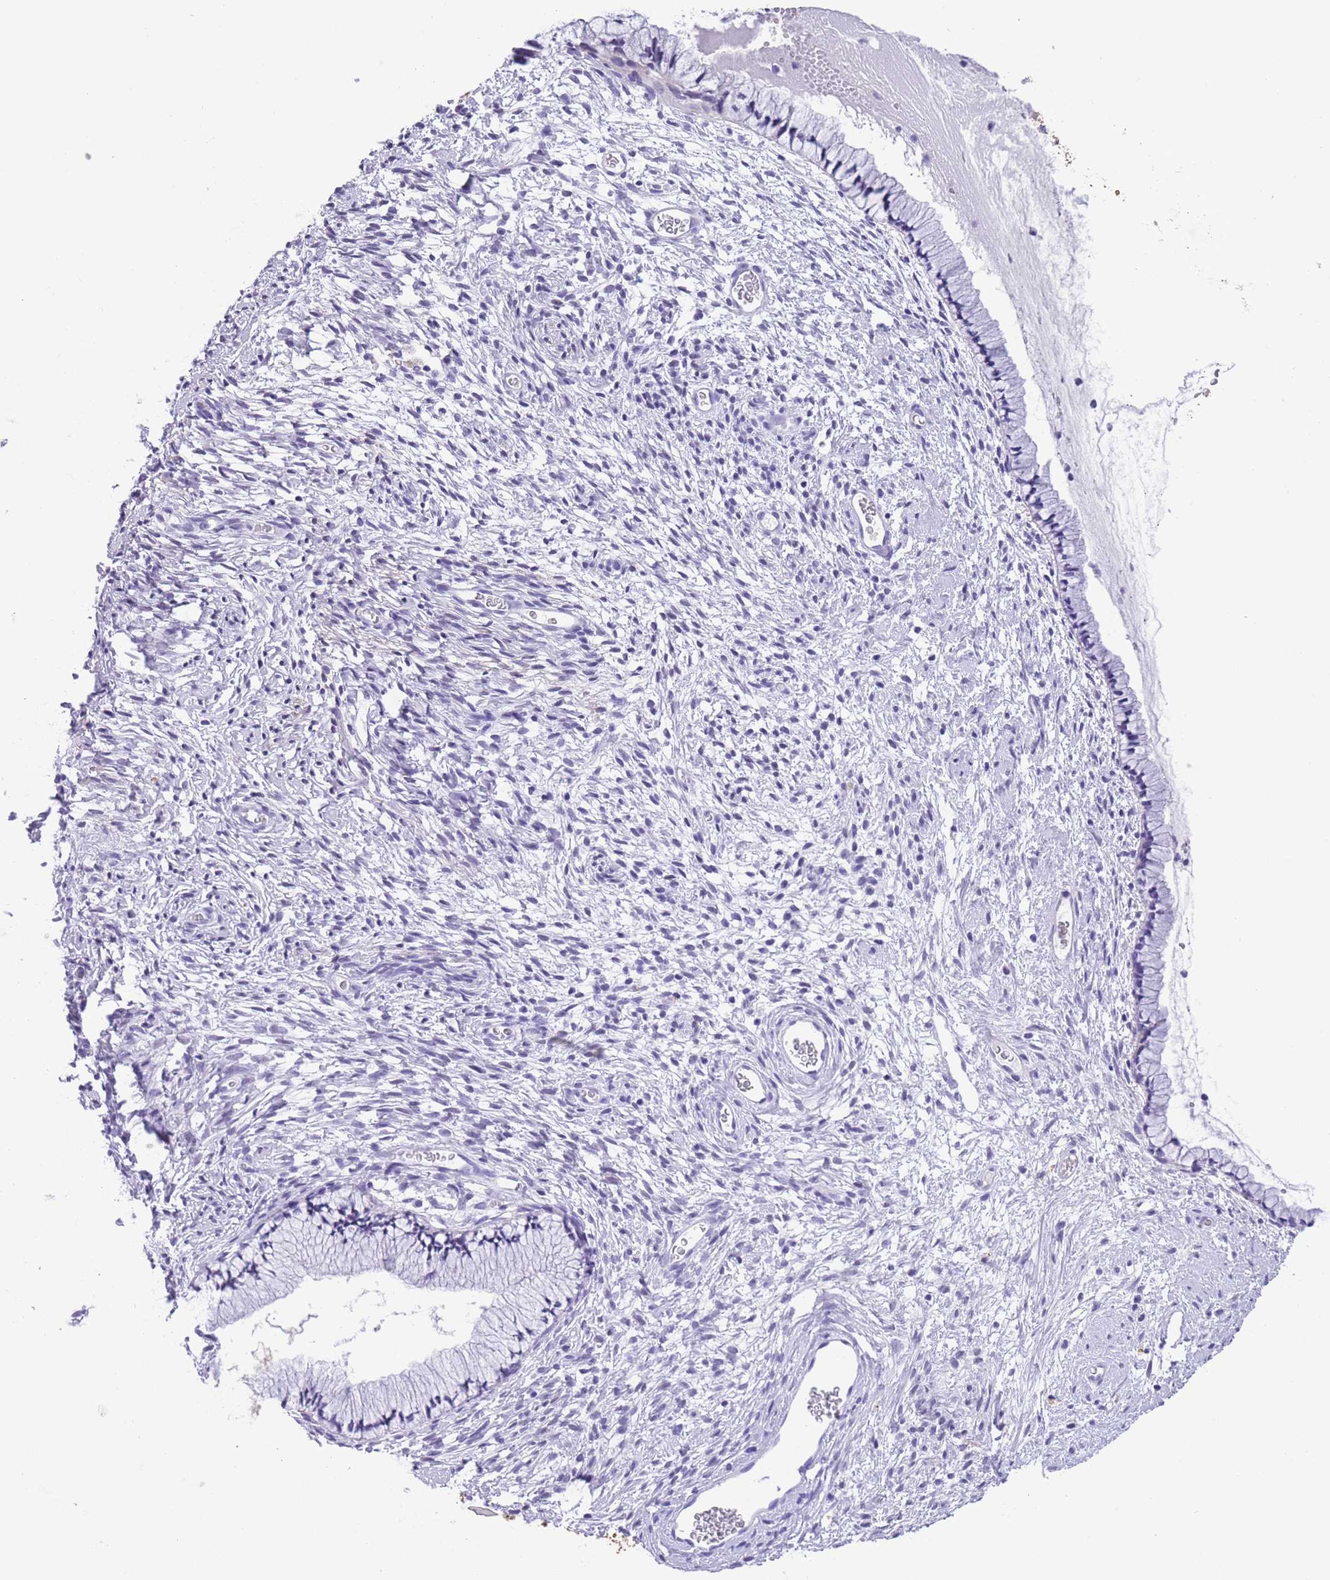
{"staining": {"intensity": "negative", "quantity": "none", "location": "none"}, "tissue": "cervix", "cell_type": "Glandular cells", "image_type": "normal", "snomed": [{"axis": "morphology", "description": "Normal tissue, NOS"}, {"axis": "topography", "description": "Cervix"}], "caption": "The micrograph shows no staining of glandular cells in unremarkable cervix. The staining was performed using DAB to visualize the protein expression in brown, while the nuclei were stained in blue with hematoxylin (Magnification: 20x).", "gene": "RAI2", "patient": {"sex": "female", "age": 76}}